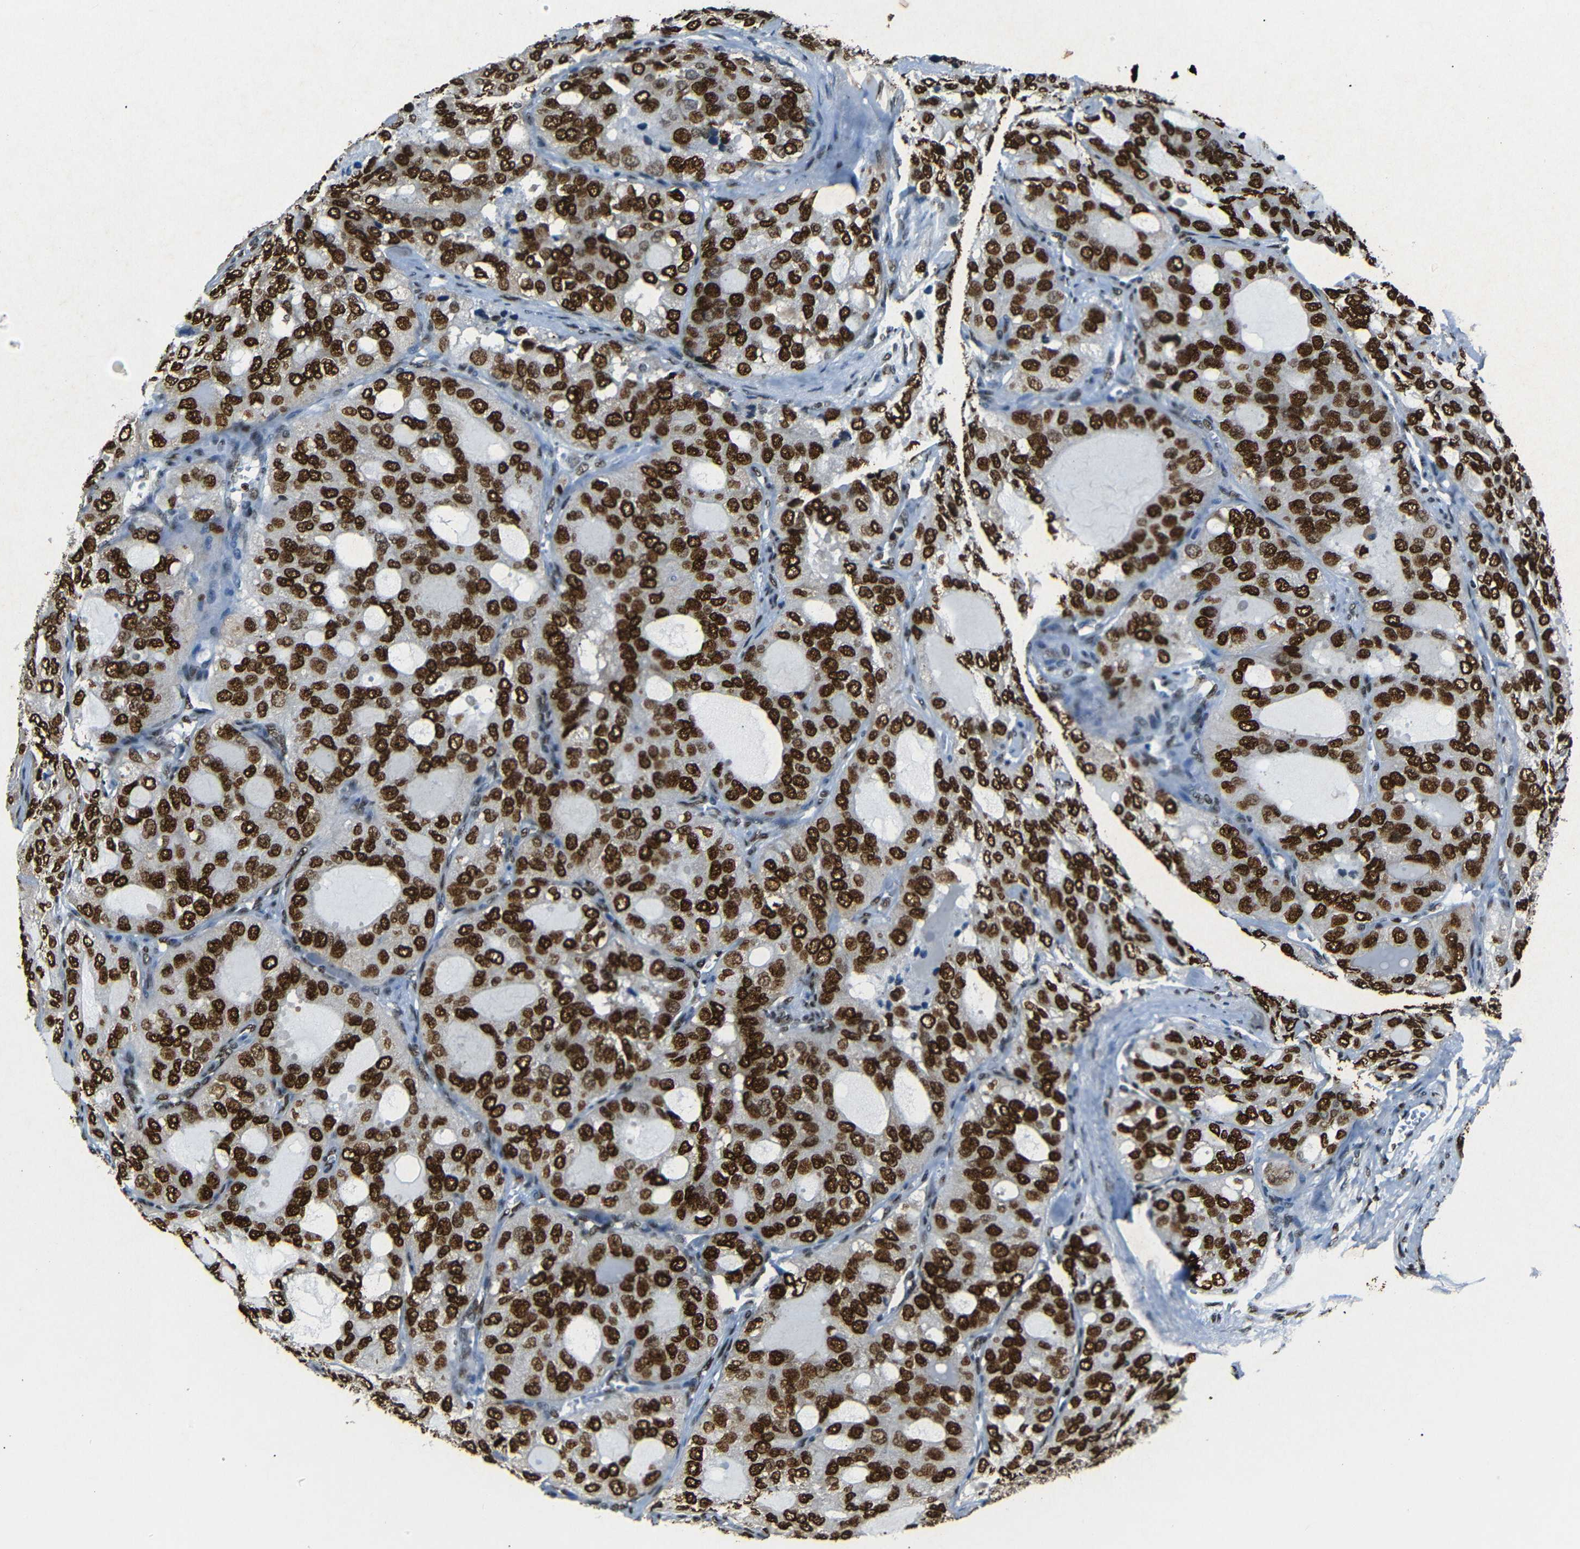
{"staining": {"intensity": "strong", "quantity": ">75%", "location": "nuclear"}, "tissue": "thyroid cancer", "cell_type": "Tumor cells", "image_type": "cancer", "snomed": [{"axis": "morphology", "description": "Follicular adenoma carcinoma, NOS"}, {"axis": "topography", "description": "Thyroid gland"}], "caption": "Follicular adenoma carcinoma (thyroid) tissue reveals strong nuclear staining in approximately >75% of tumor cells", "gene": "HMGN1", "patient": {"sex": "male", "age": 75}}